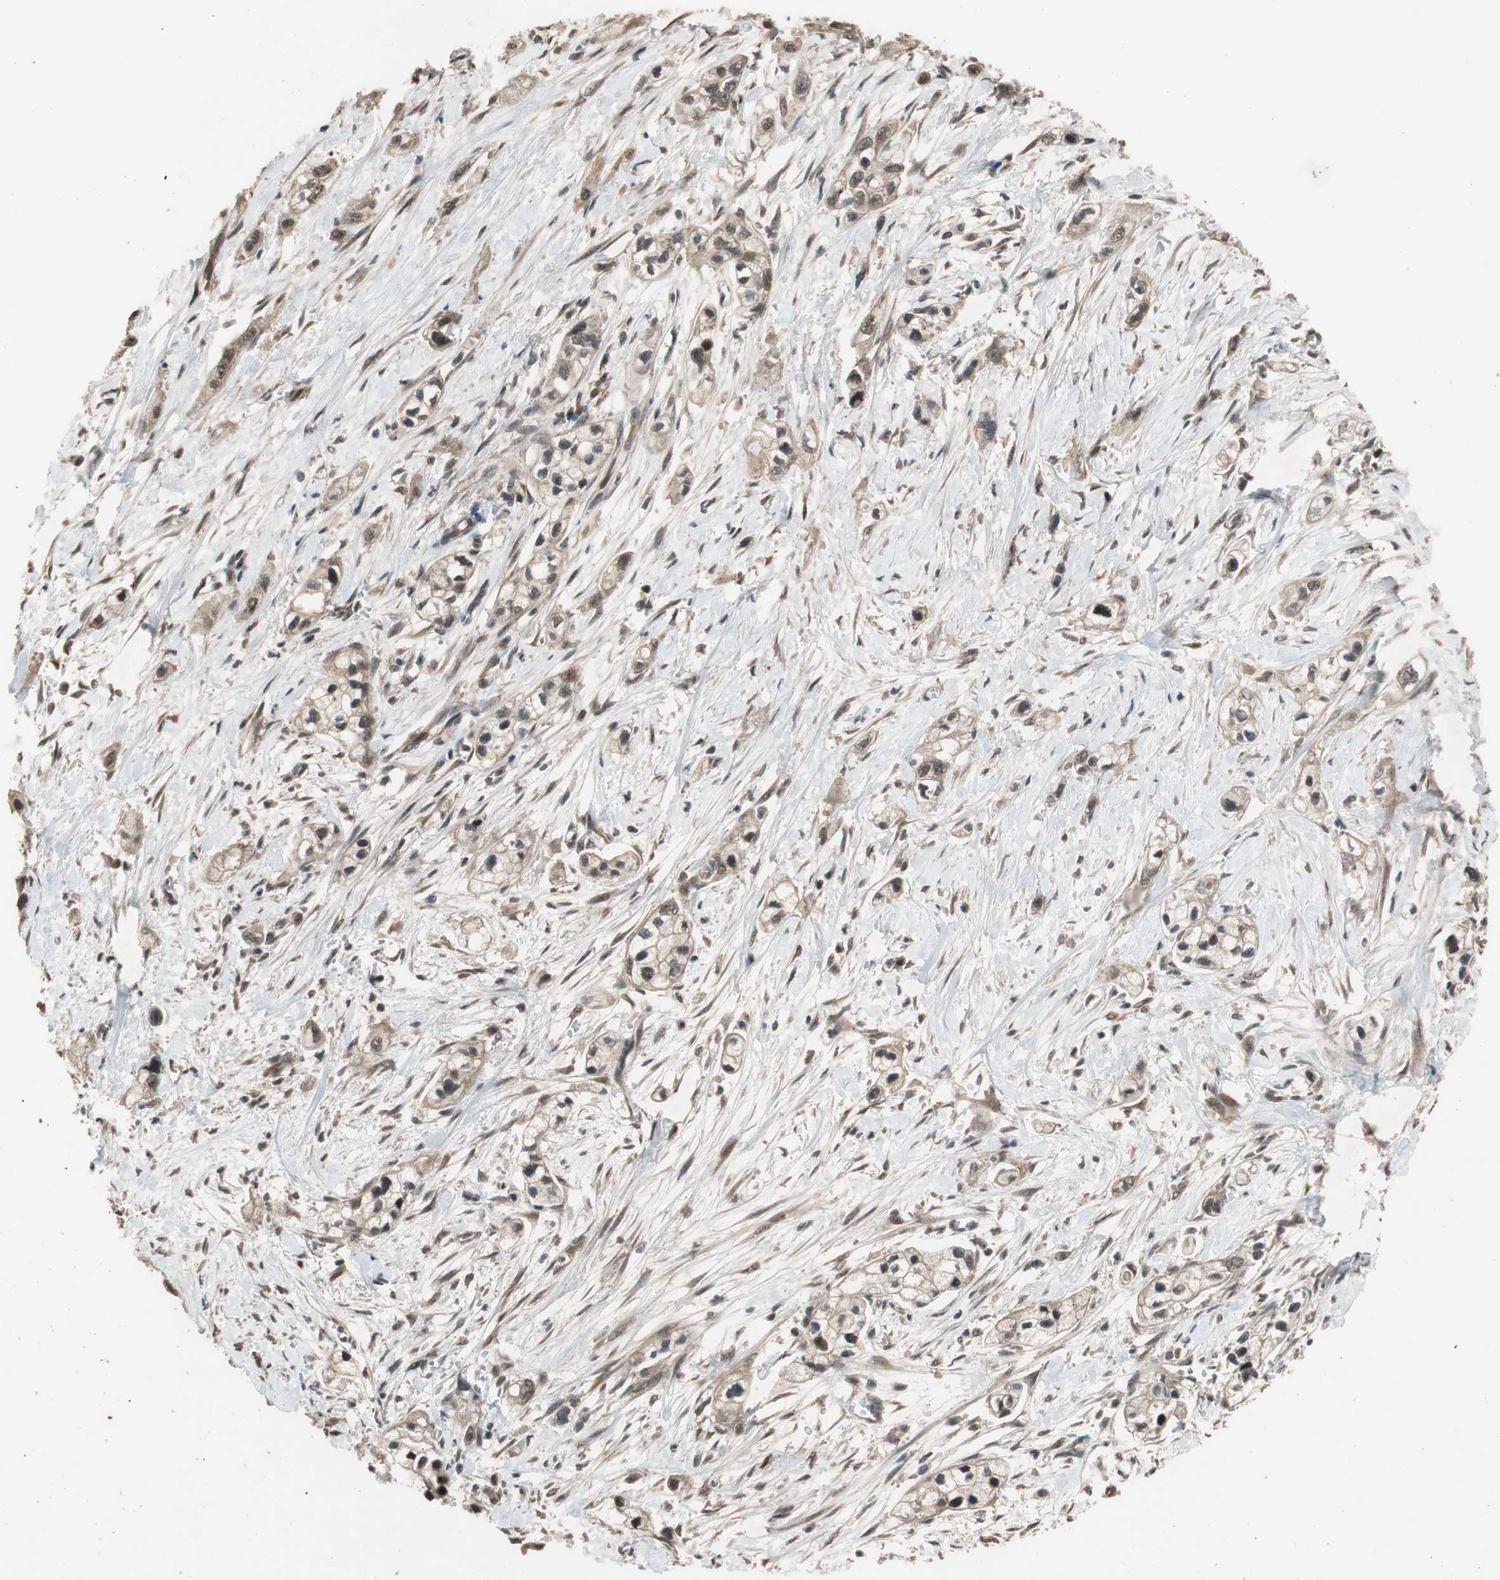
{"staining": {"intensity": "moderate", "quantity": ">75%", "location": "cytoplasmic/membranous,nuclear"}, "tissue": "pancreatic cancer", "cell_type": "Tumor cells", "image_type": "cancer", "snomed": [{"axis": "morphology", "description": "Adenocarcinoma, NOS"}, {"axis": "topography", "description": "Pancreas"}], "caption": "Moderate cytoplasmic/membranous and nuclear protein expression is present in approximately >75% of tumor cells in pancreatic adenocarcinoma.", "gene": "TMEM230", "patient": {"sex": "male", "age": 74}}